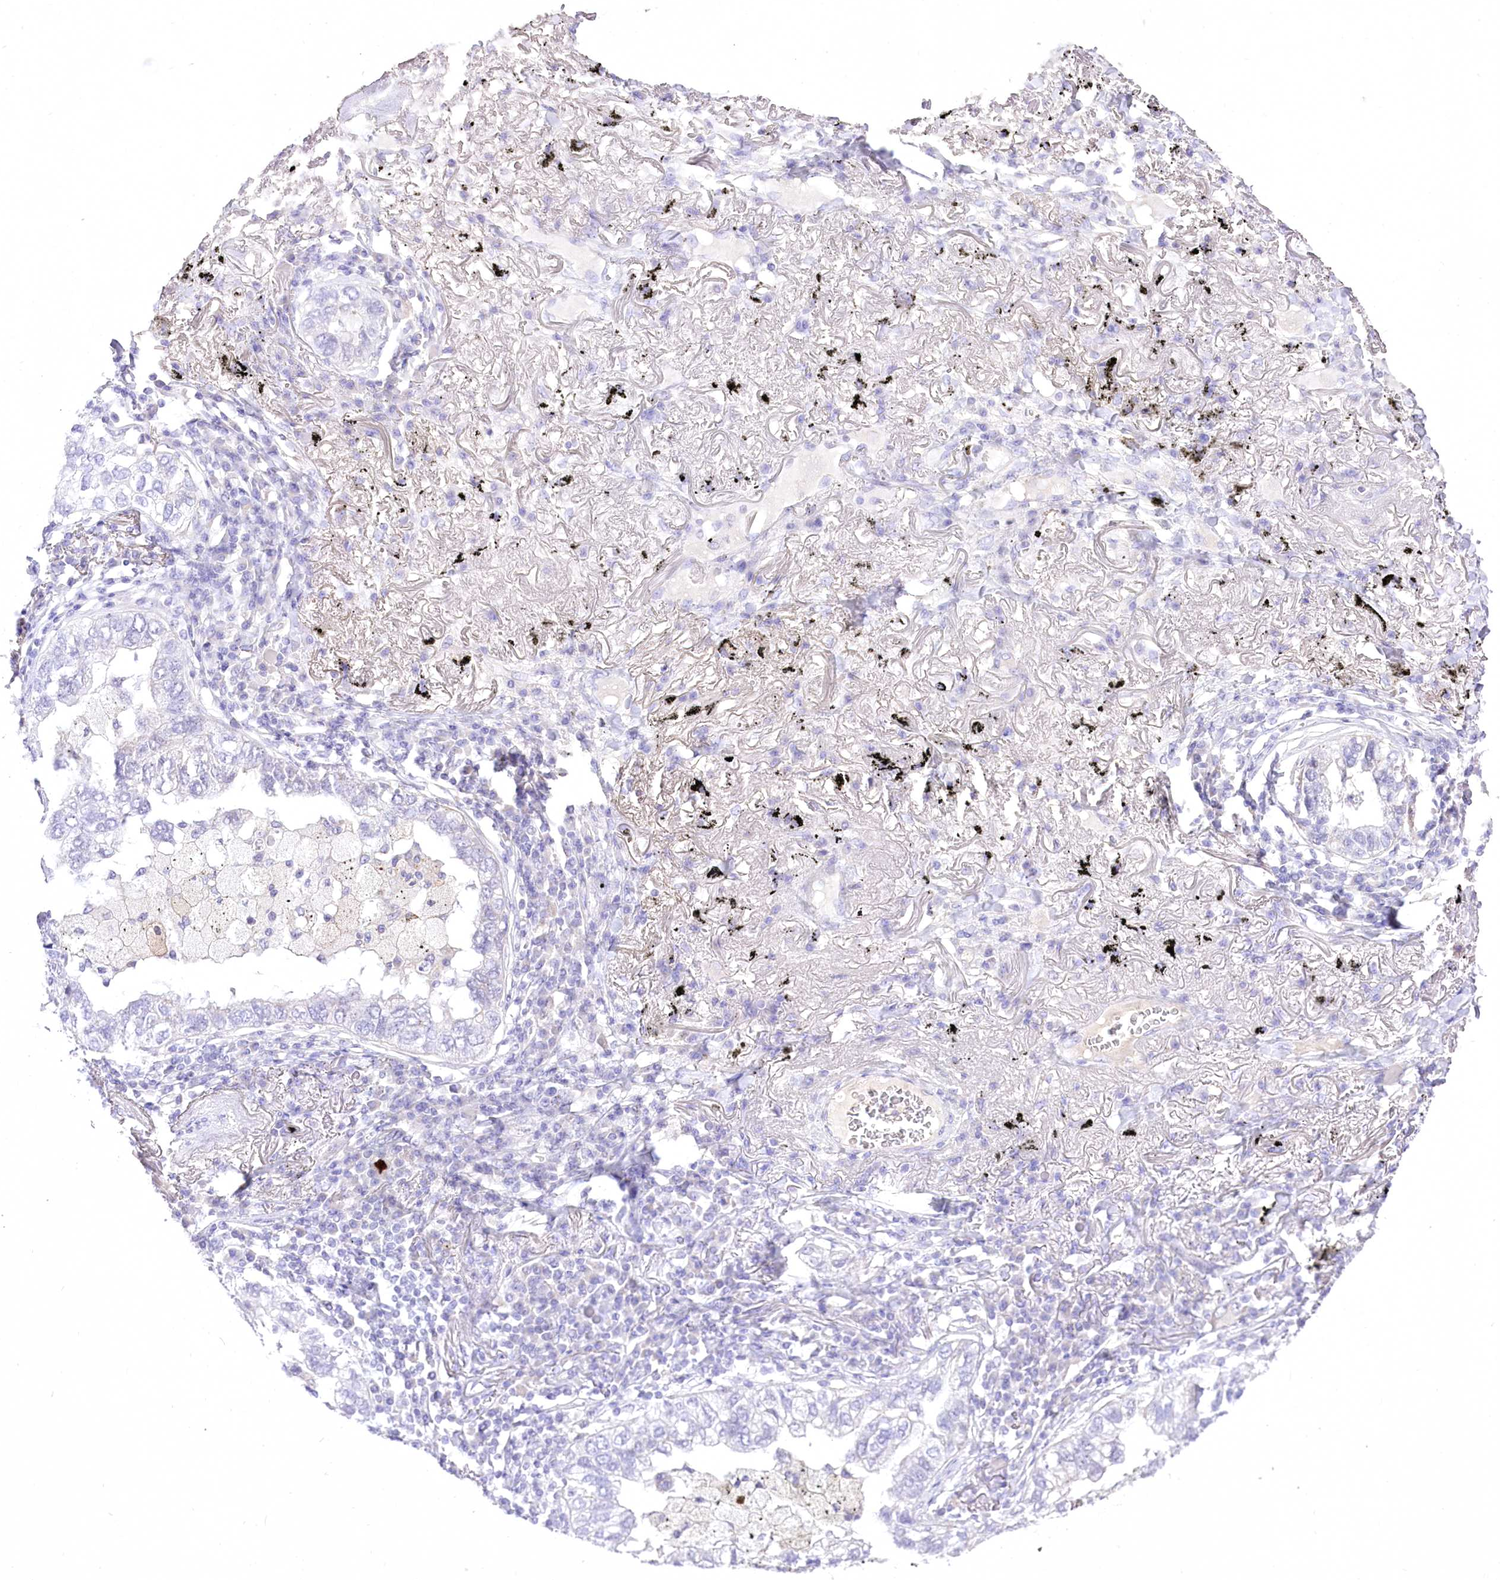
{"staining": {"intensity": "negative", "quantity": "none", "location": "none"}, "tissue": "lung cancer", "cell_type": "Tumor cells", "image_type": "cancer", "snomed": [{"axis": "morphology", "description": "Adenocarcinoma, NOS"}, {"axis": "topography", "description": "Lung"}], "caption": "Photomicrograph shows no protein expression in tumor cells of adenocarcinoma (lung) tissue.", "gene": "HELT", "patient": {"sex": "male", "age": 65}}